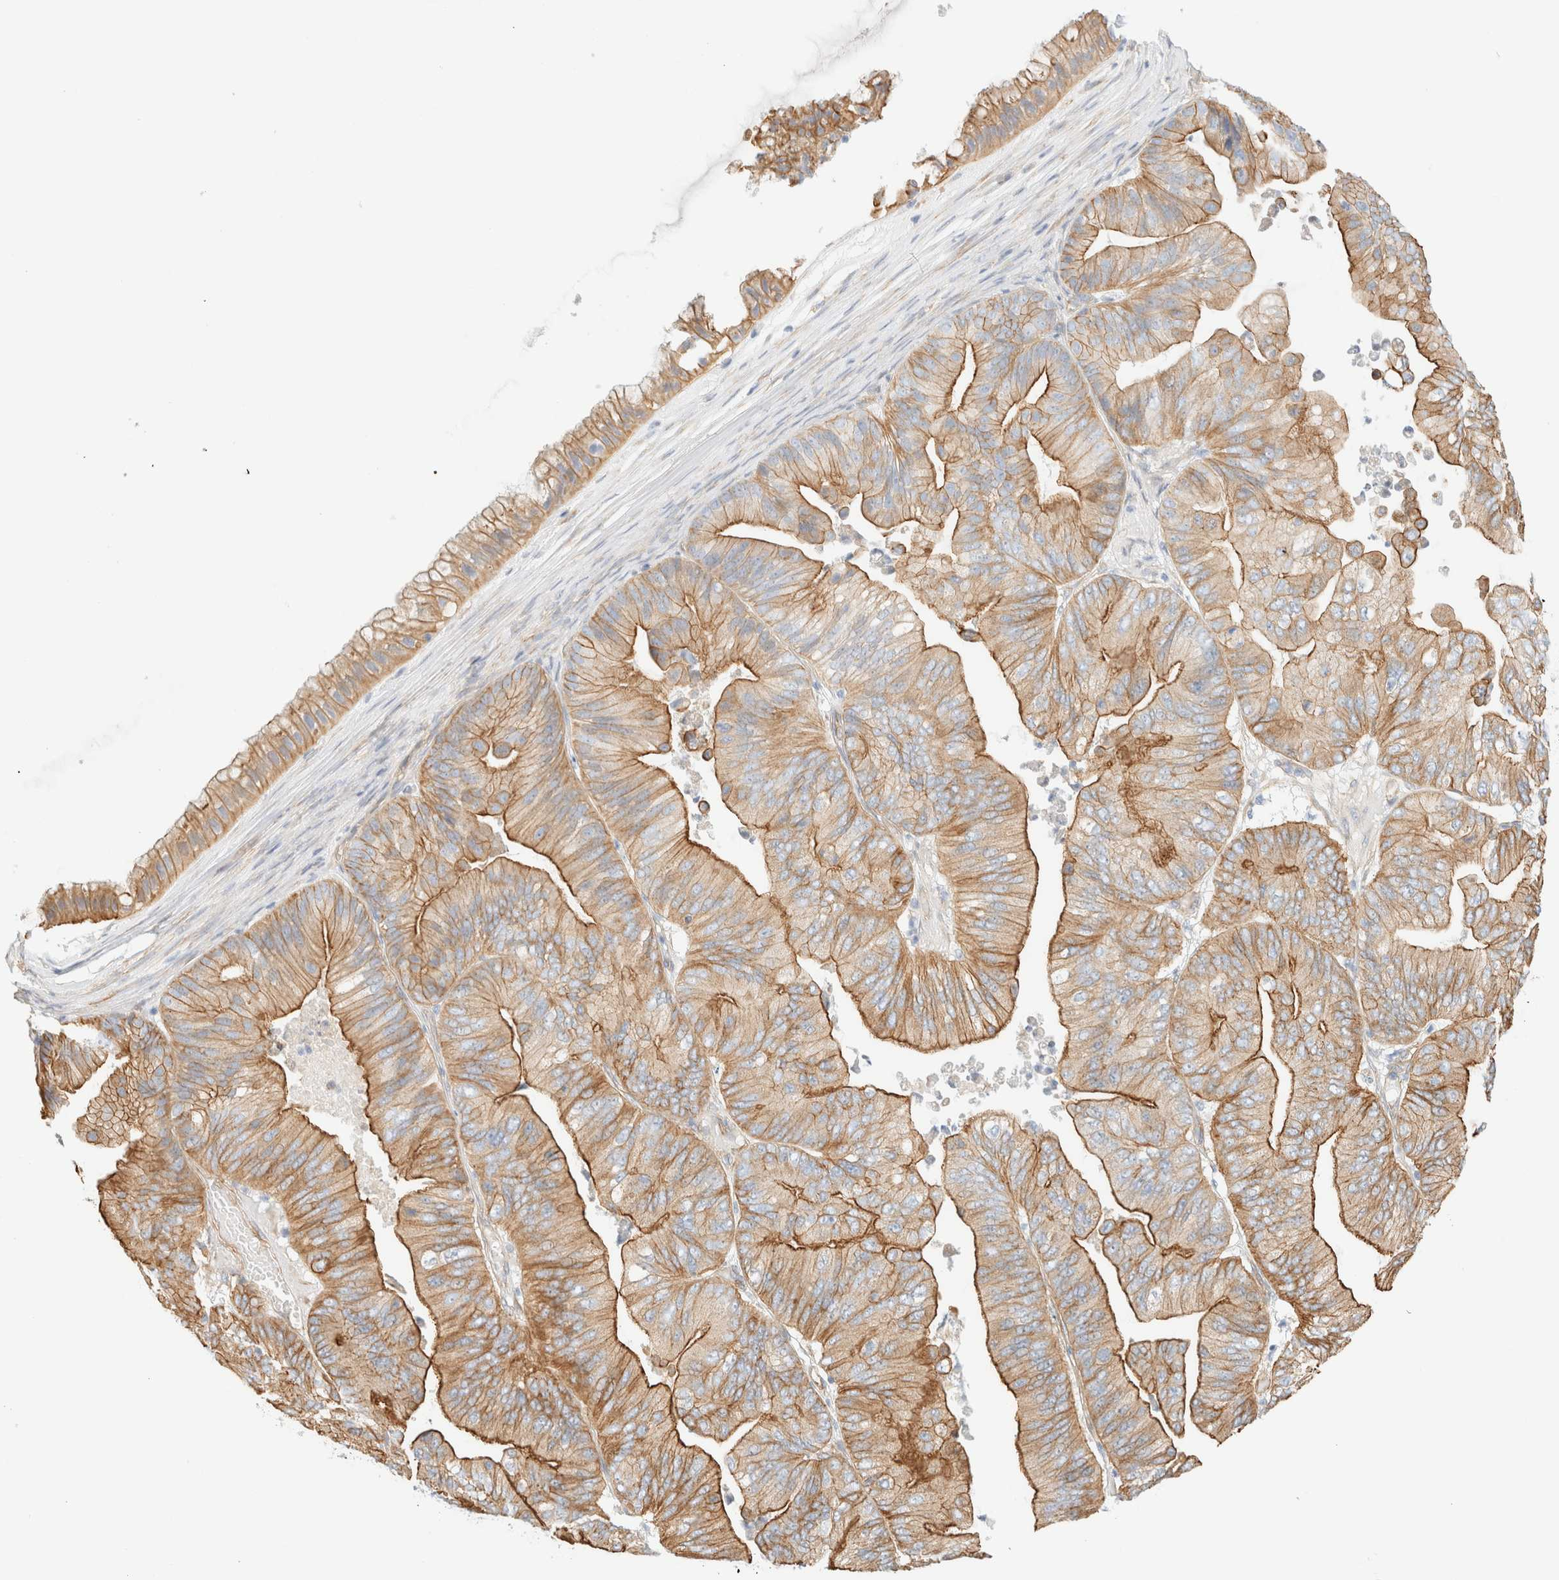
{"staining": {"intensity": "moderate", "quantity": ">75%", "location": "cytoplasmic/membranous"}, "tissue": "ovarian cancer", "cell_type": "Tumor cells", "image_type": "cancer", "snomed": [{"axis": "morphology", "description": "Cystadenocarcinoma, mucinous, NOS"}, {"axis": "topography", "description": "Ovary"}], "caption": "Immunohistochemical staining of mucinous cystadenocarcinoma (ovarian) demonstrates medium levels of moderate cytoplasmic/membranous protein expression in approximately >75% of tumor cells.", "gene": "CYB5R4", "patient": {"sex": "female", "age": 61}}